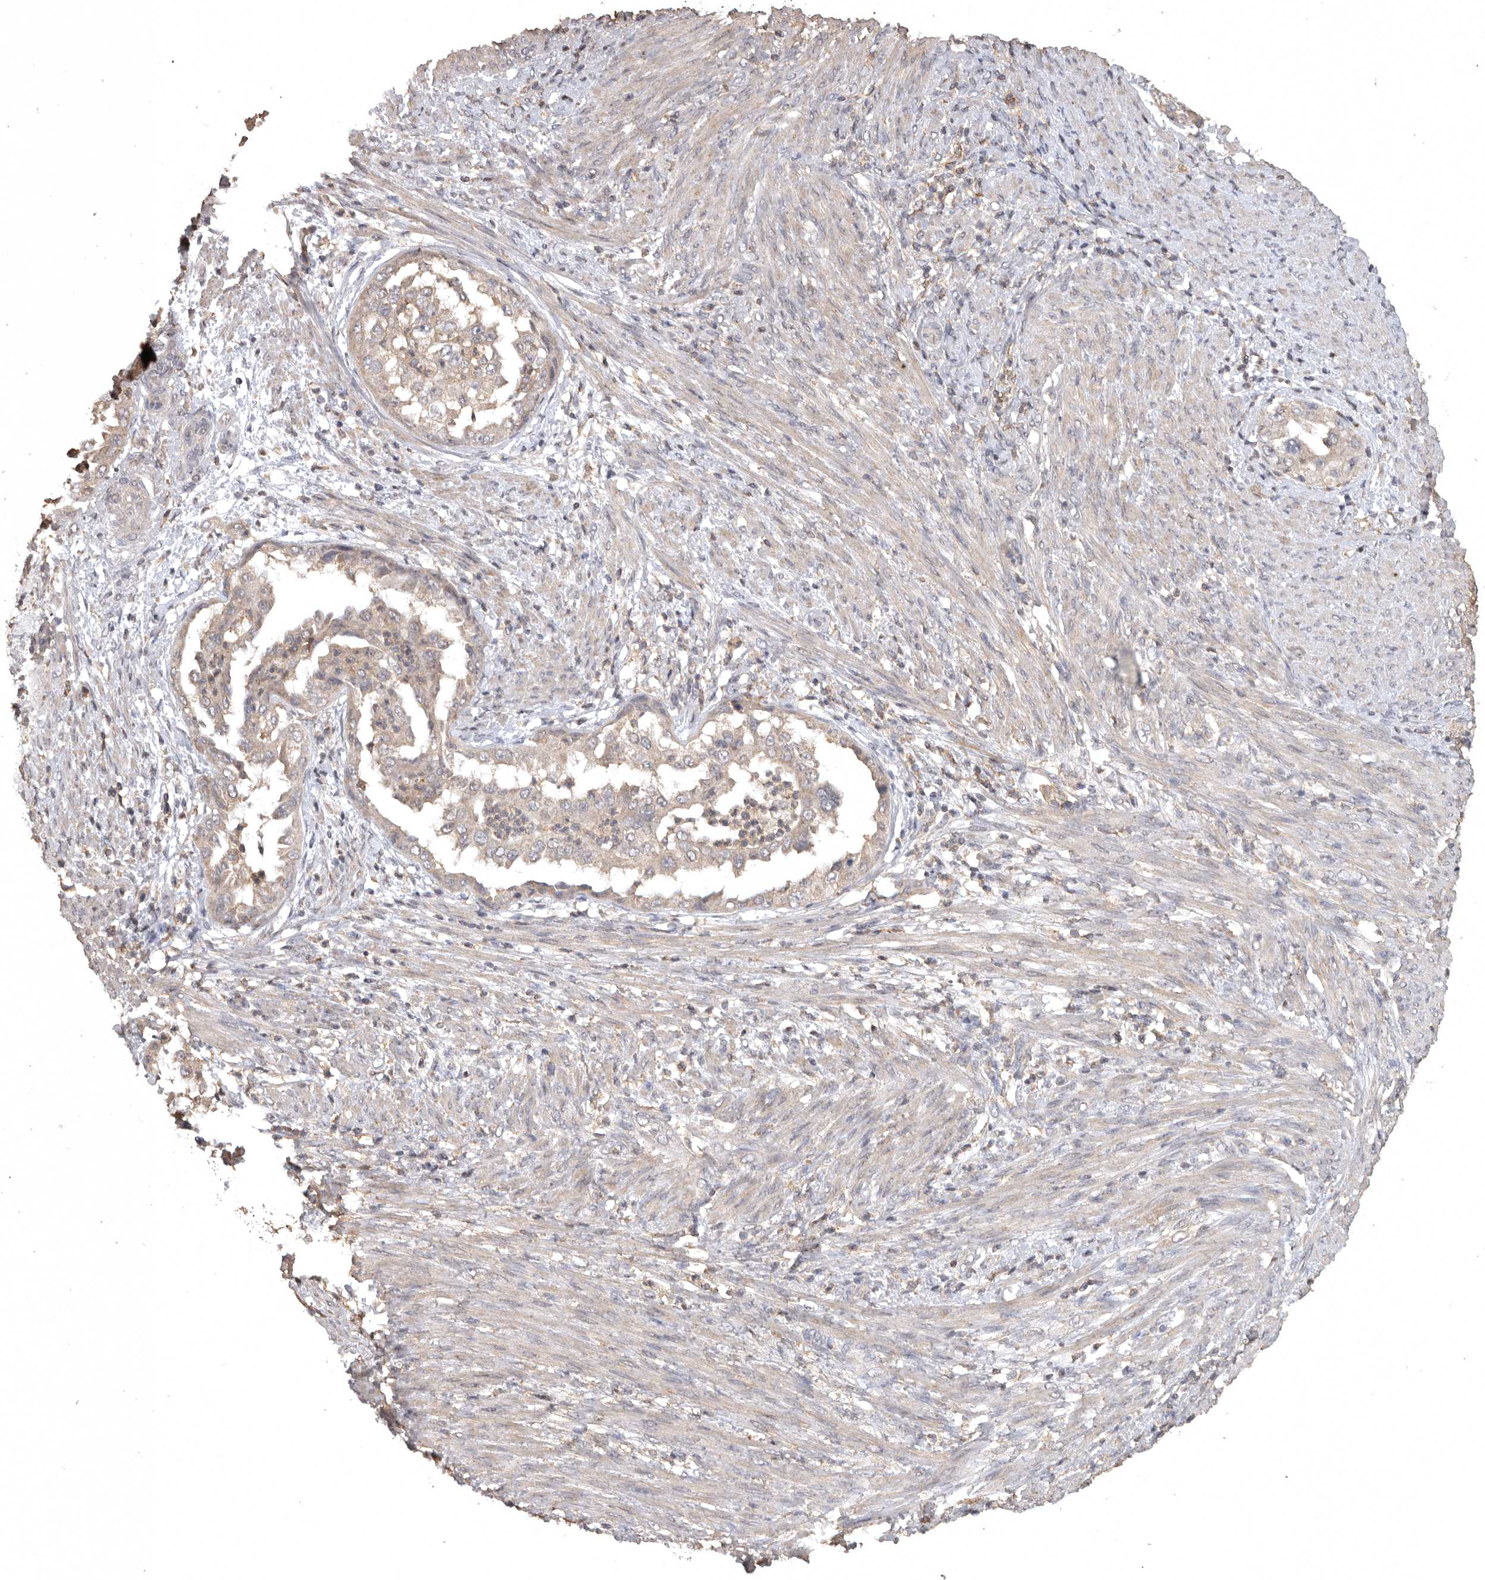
{"staining": {"intensity": "weak", "quantity": "25%-75%", "location": "cytoplasmic/membranous"}, "tissue": "endometrial cancer", "cell_type": "Tumor cells", "image_type": "cancer", "snomed": [{"axis": "morphology", "description": "Adenocarcinoma, NOS"}, {"axis": "topography", "description": "Endometrium"}], "caption": "A brown stain labels weak cytoplasmic/membranous expression of a protein in adenocarcinoma (endometrial) tumor cells.", "gene": "ADAMTS4", "patient": {"sex": "female", "age": 85}}